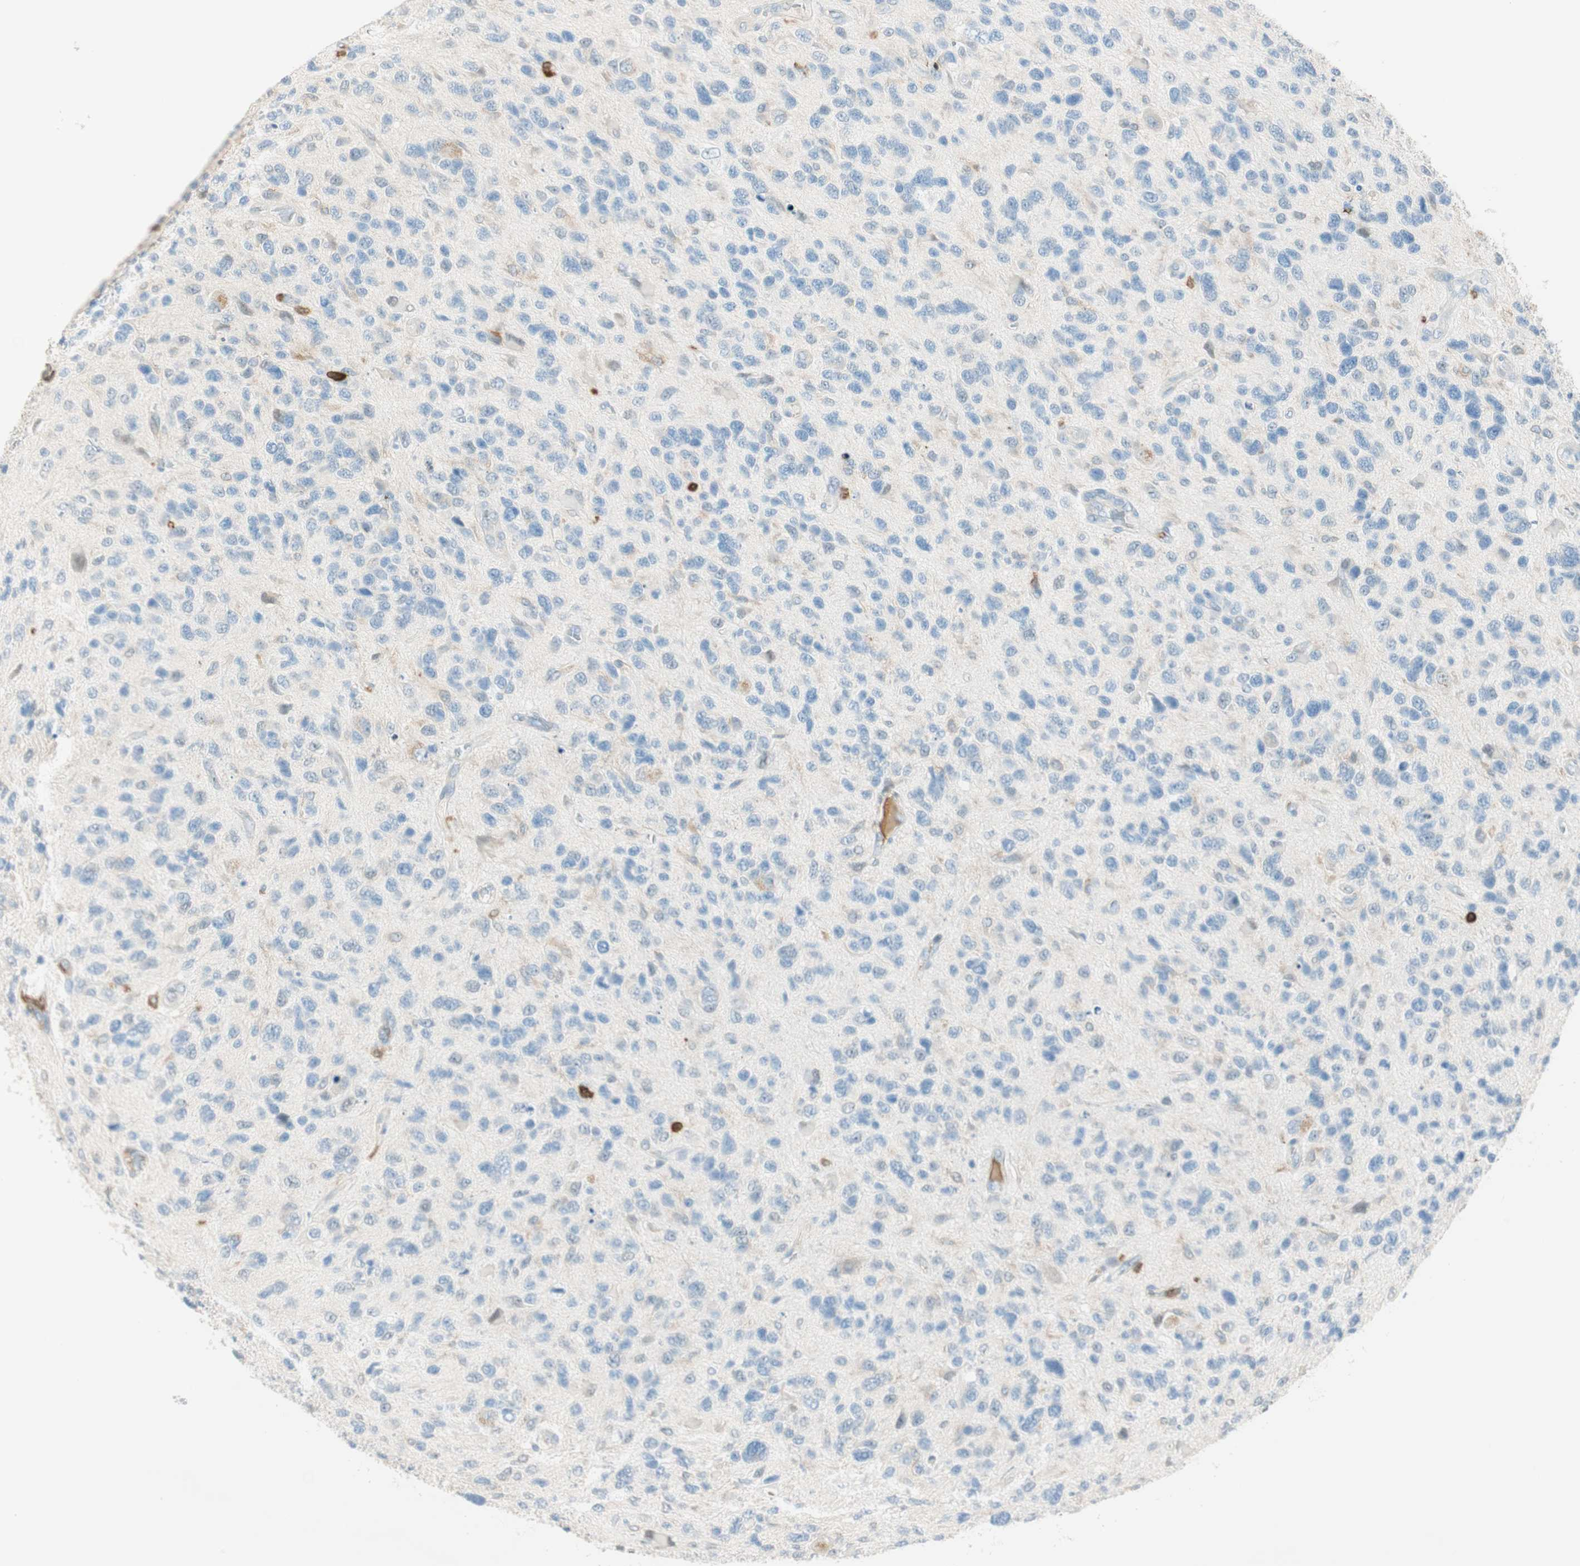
{"staining": {"intensity": "negative", "quantity": "none", "location": "none"}, "tissue": "glioma", "cell_type": "Tumor cells", "image_type": "cancer", "snomed": [{"axis": "morphology", "description": "Glioma, malignant, High grade"}, {"axis": "topography", "description": "Brain"}], "caption": "IHC of high-grade glioma (malignant) exhibits no positivity in tumor cells.", "gene": "HPGD", "patient": {"sex": "female", "age": 58}}